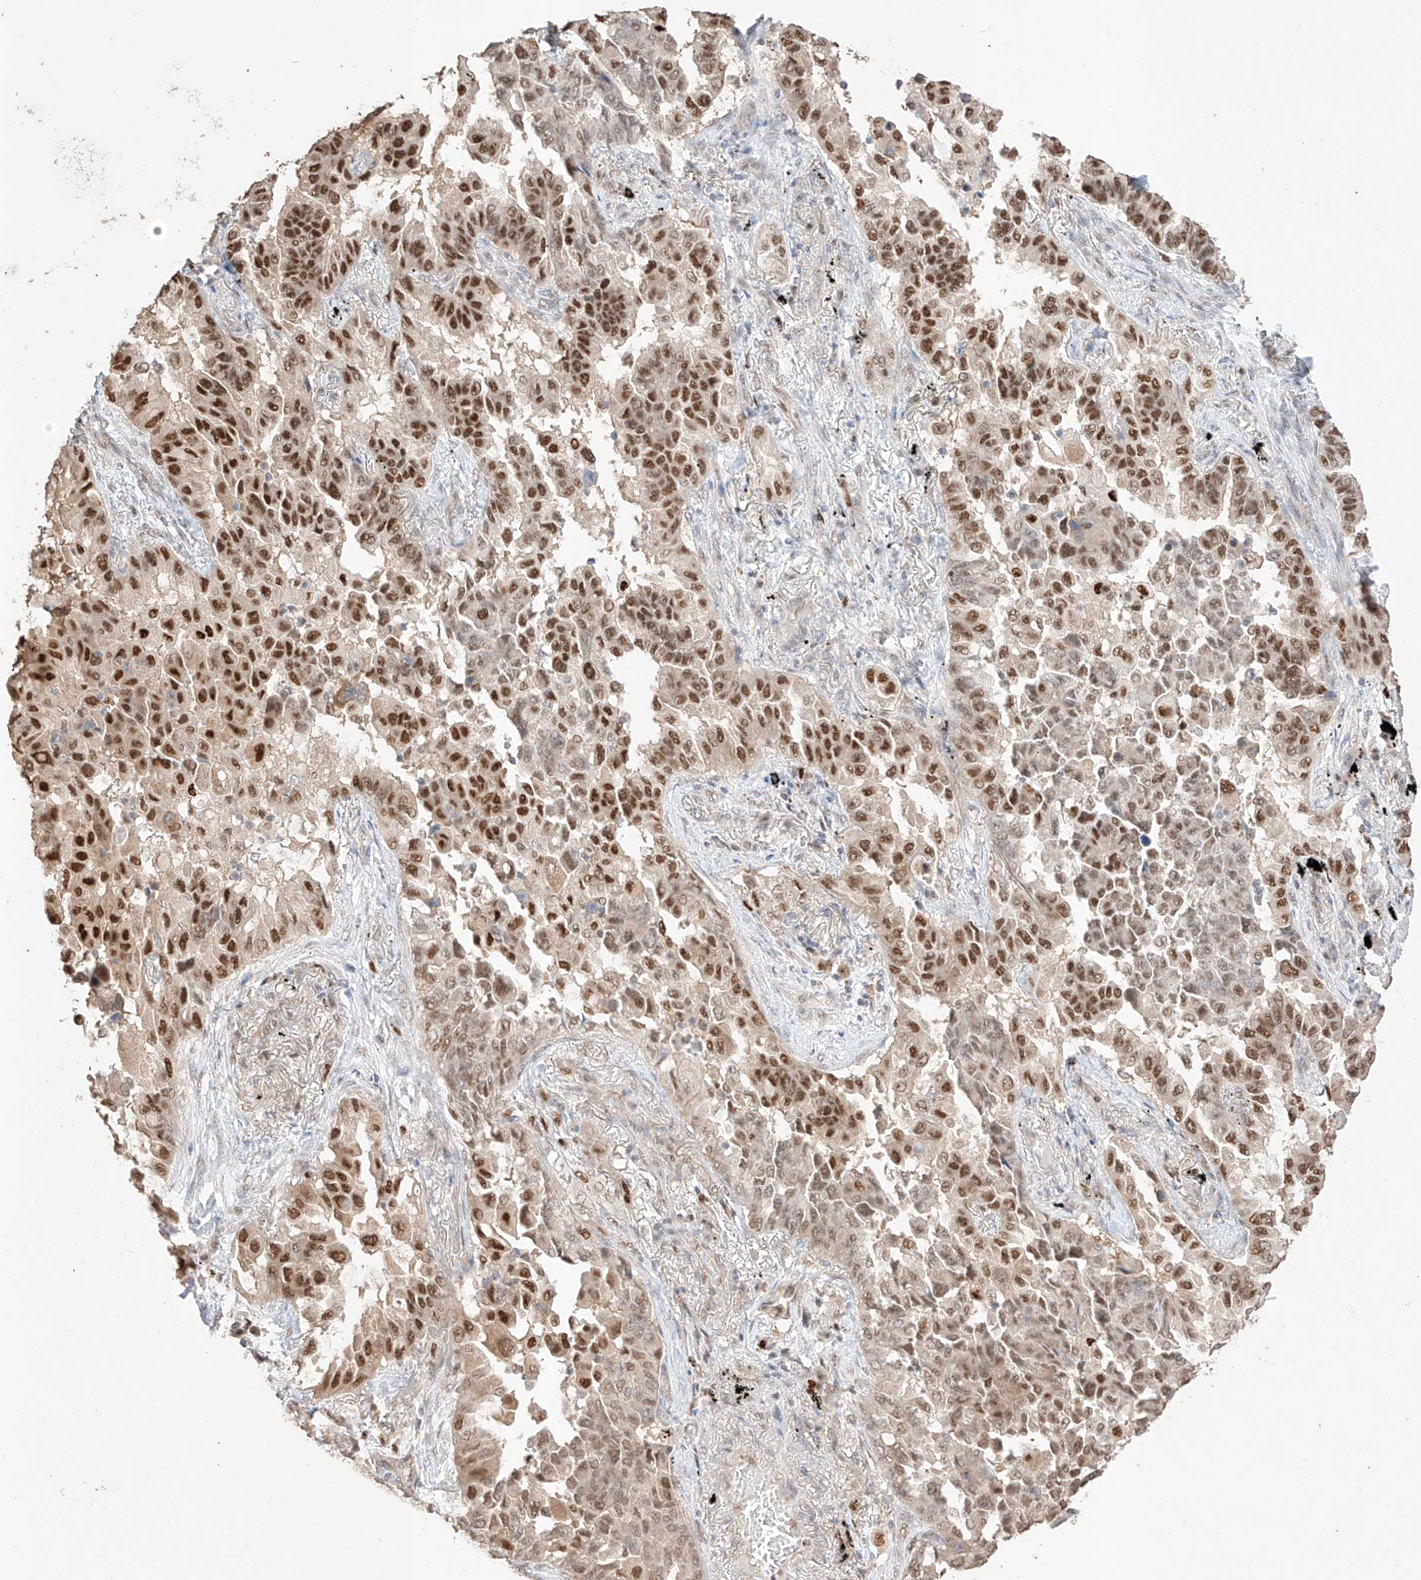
{"staining": {"intensity": "strong", "quantity": ">75%", "location": "nuclear"}, "tissue": "lung cancer", "cell_type": "Tumor cells", "image_type": "cancer", "snomed": [{"axis": "morphology", "description": "Adenocarcinoma, NOS"}, {"axis": "topography", "description": "Lung"}], "caption": "Strong nuclear staining is appreciated in about >75% of tumor cells in adenocarcinoma (lung).", "gene": "APIP", "patient": {"sex": "female", "age": 67}}